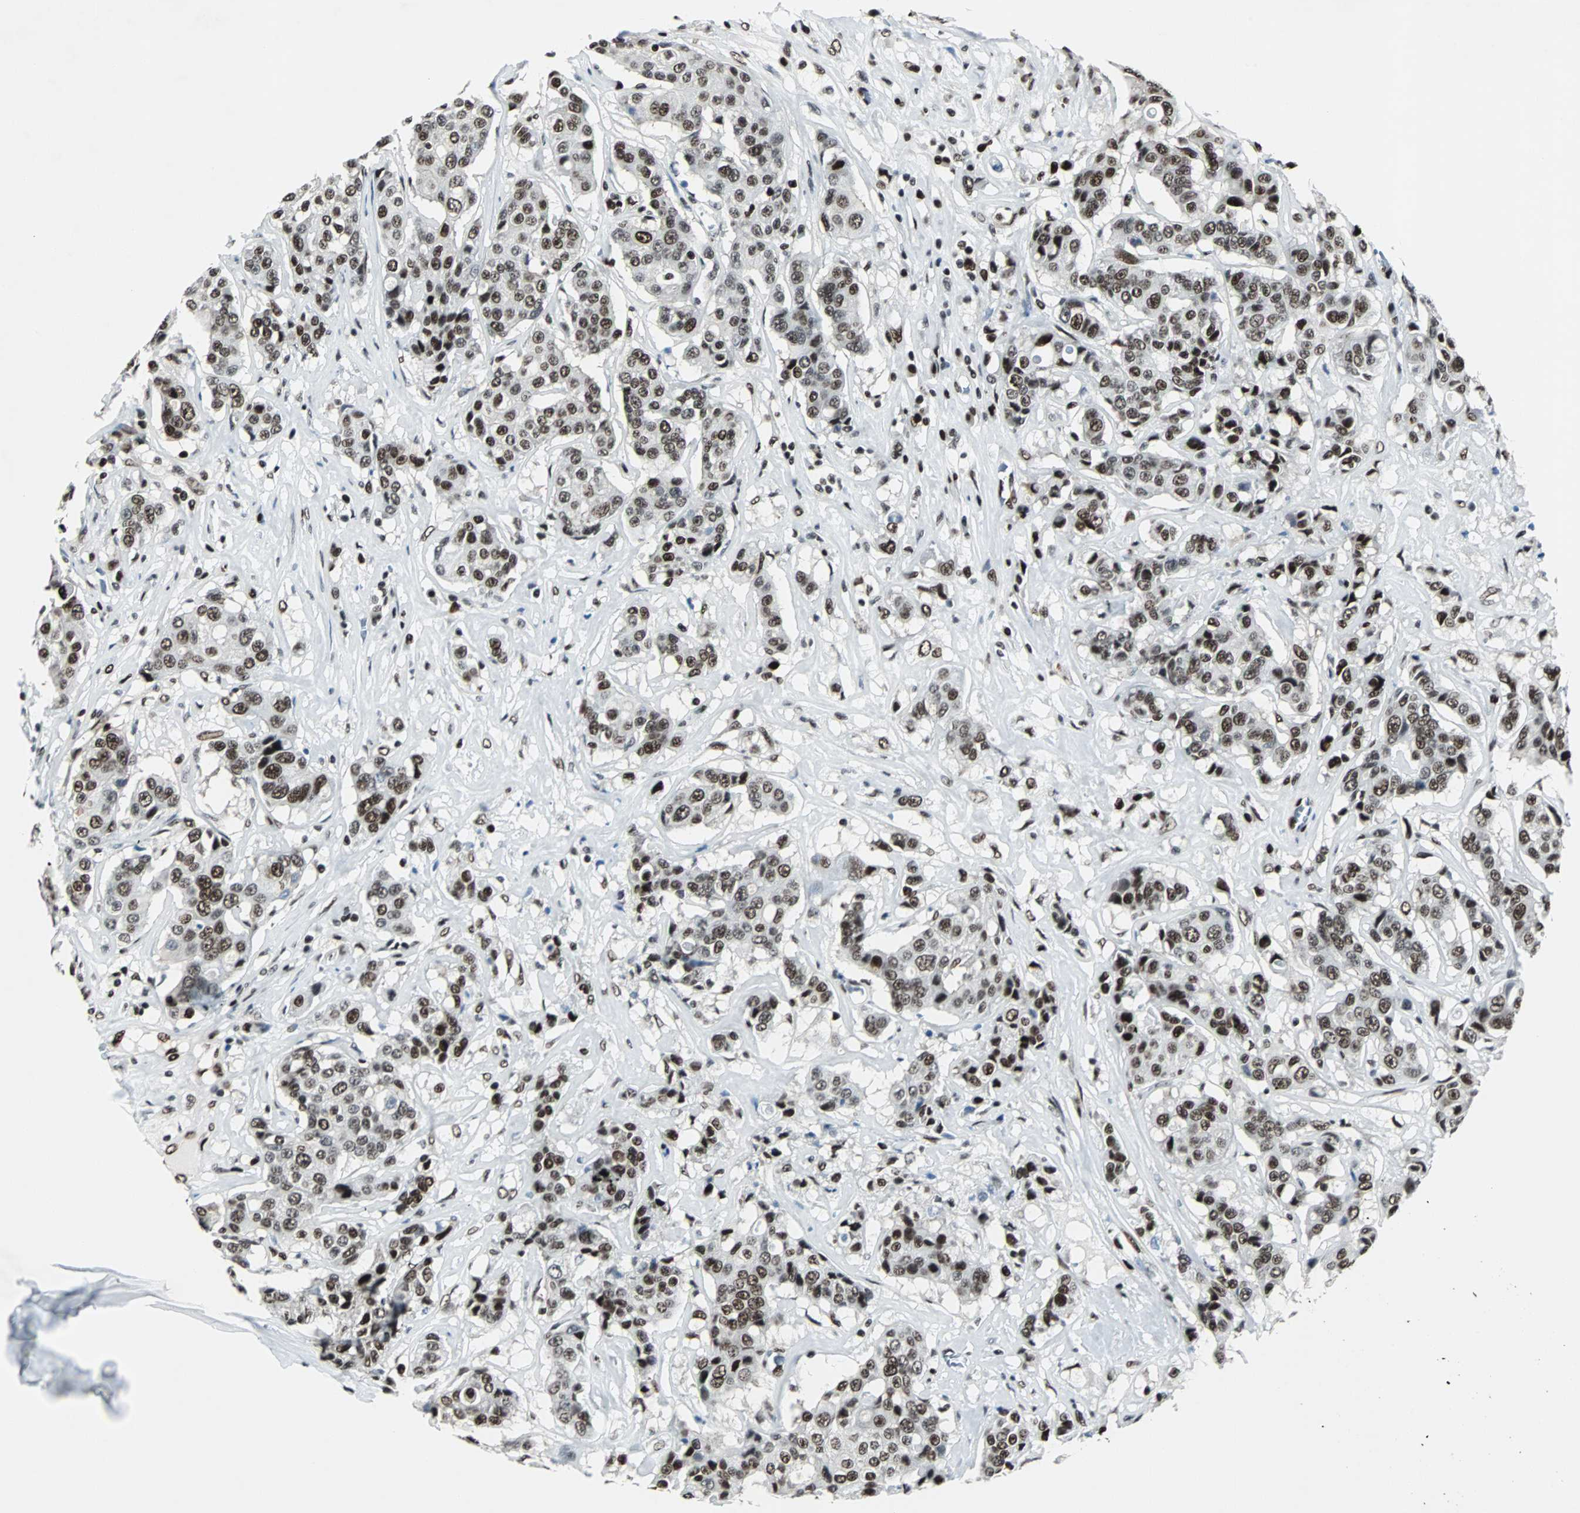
{"staining": {"intensity": "strong", "quantity": ">75%", "location": "nuclear"}, "tissue": "breast cancer", "cell_type": "Tumor cells", "image_type": "cancer", "snomed": [{"axis": "morphology", "description": "Duct carcinoma"}, {"axis": "topography", "description": "Breast"}], "caption": "Immunohistochemical staining of human breast cancer reveals strong nuclear protein positivity in about >75% of tumor cells.", "gene": "MEF2D", "patient": {"sex": "female", "age": 27}}